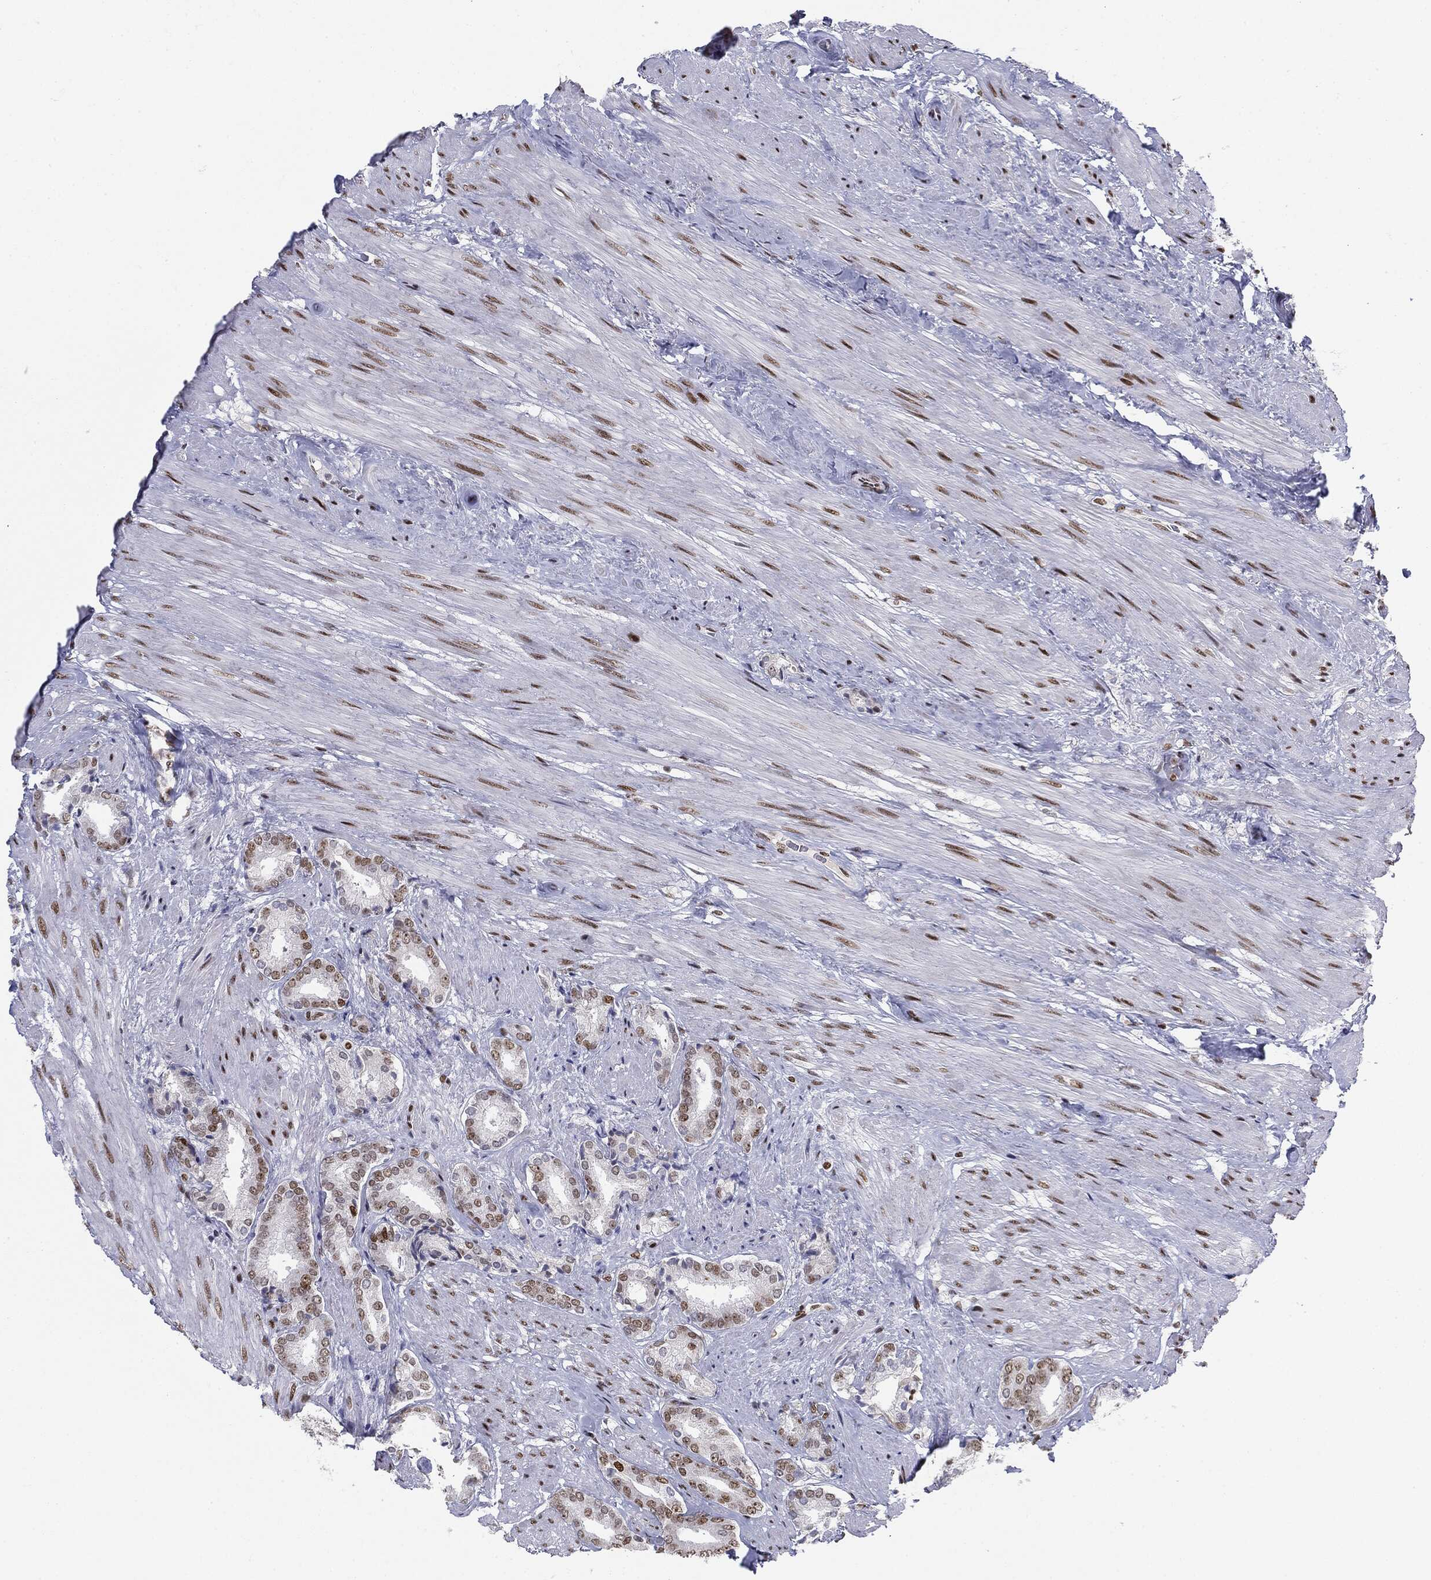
{"staining": {"intensity": "weak", "quantity": "<25%", "location": "nuclear"}, "tissue": "prostate cancer", "cell_type": "Tumor cells", "image_type": "cancer", "snomed": [{"axis": "morphology", "description": "Adenocarcinoma, High grade"}, {"axis": "topography", "description": "Prostate"}], "caption": "Prostate cancer was stained to show a protein in brown. There is no significant staining in tumor cells.", "gene": "MDC1", "patient": {"sex": "male", "age": 56}}